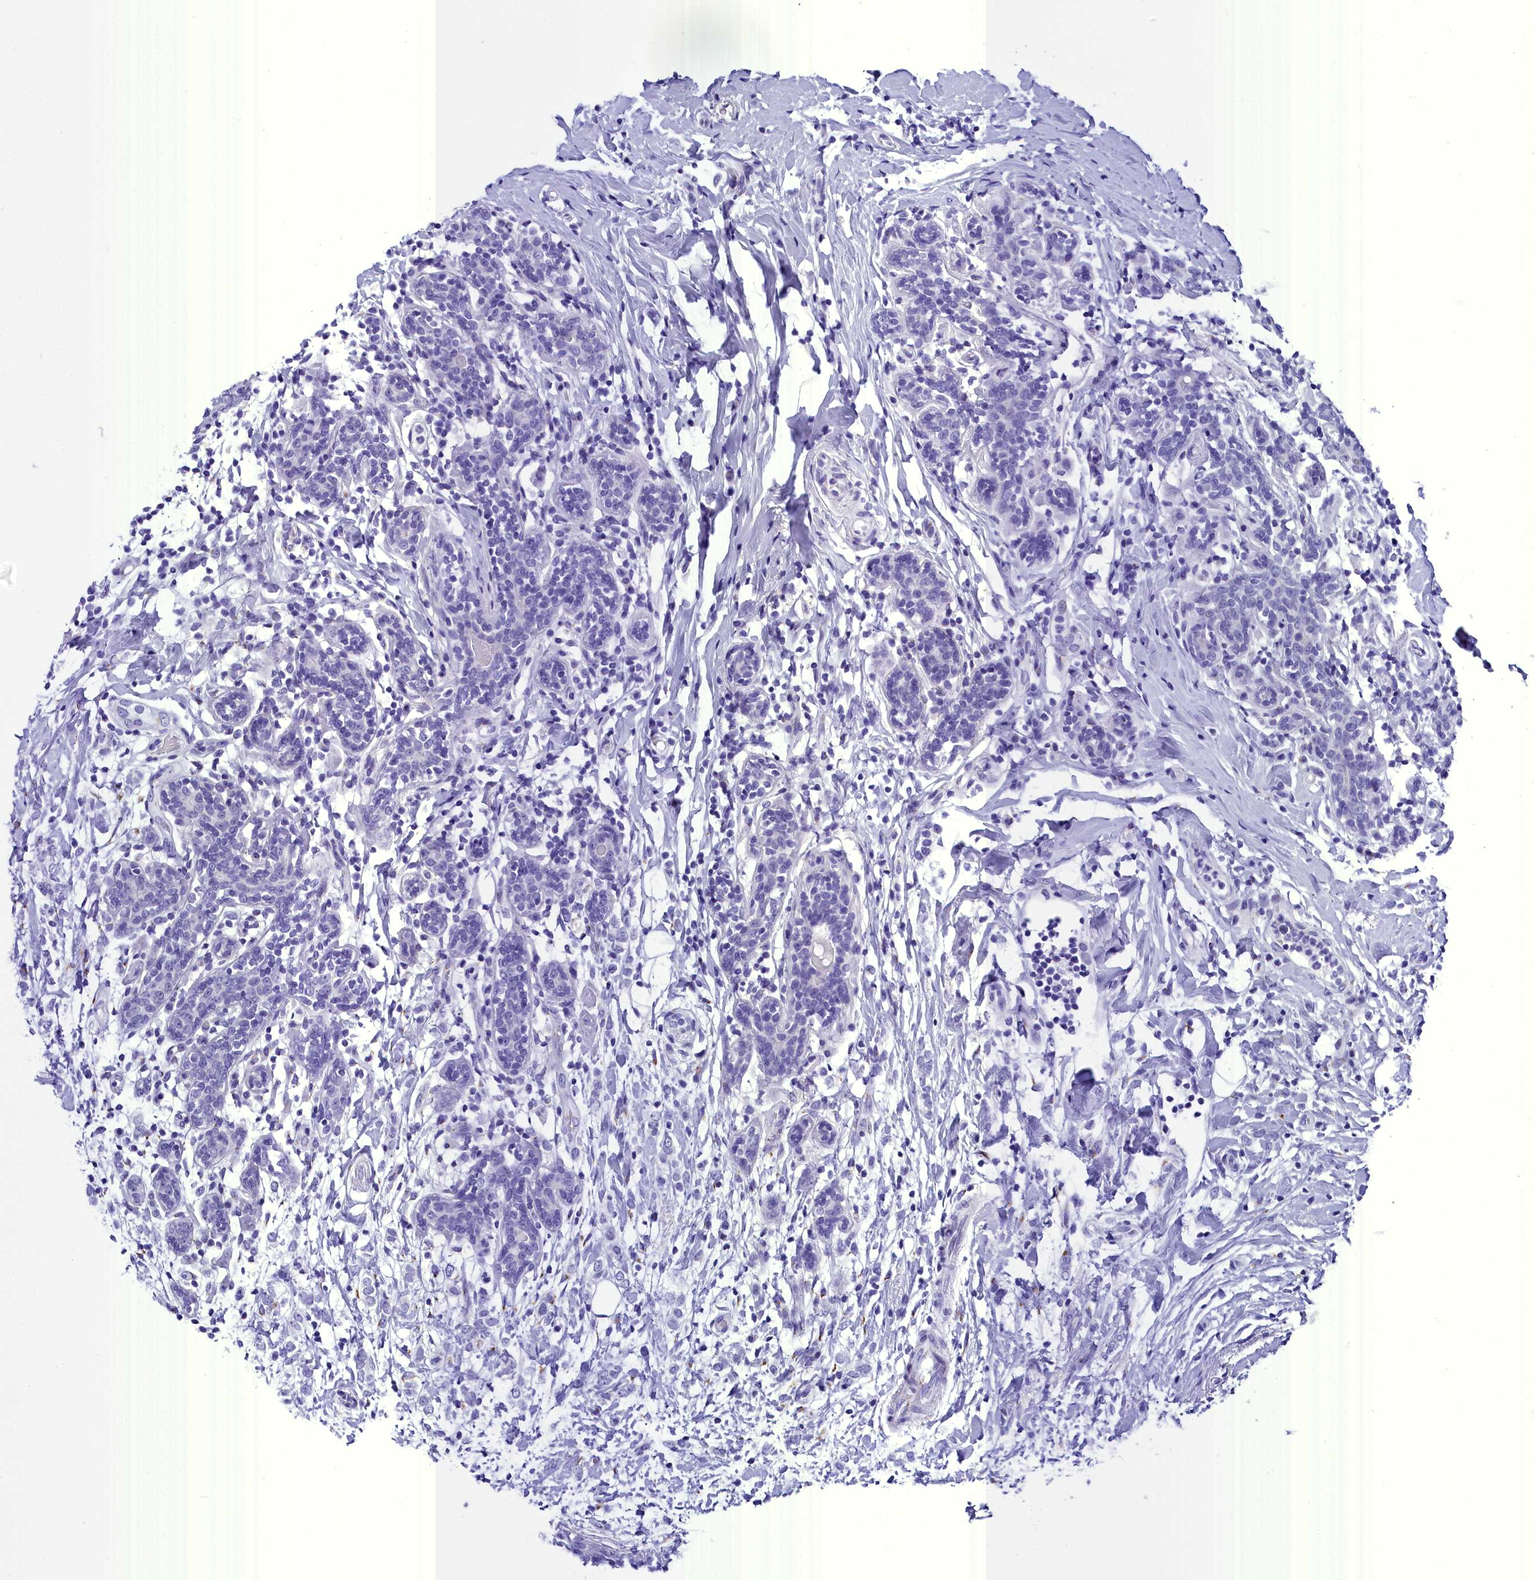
{"staining": {"intensity": "negative", "quantity": "none", "location": "none"}, "tissue": "breast cancer", "cell_type": "Tumor cells", "image_type": "cancer", "snomed": [{"axis": "morphology", "description": "Normal tissue, NOS"}, {"axis": "morphology", "description": "Lobular carcinoma"}, {"axis": "topography", "description": "Breast"}], "caption": "Breast cancer stained for a protein using immunohistochemistry shows no expression tumor cells.", "gene": "AP3B2", "patient": {"sex": "female", "age": 47}}